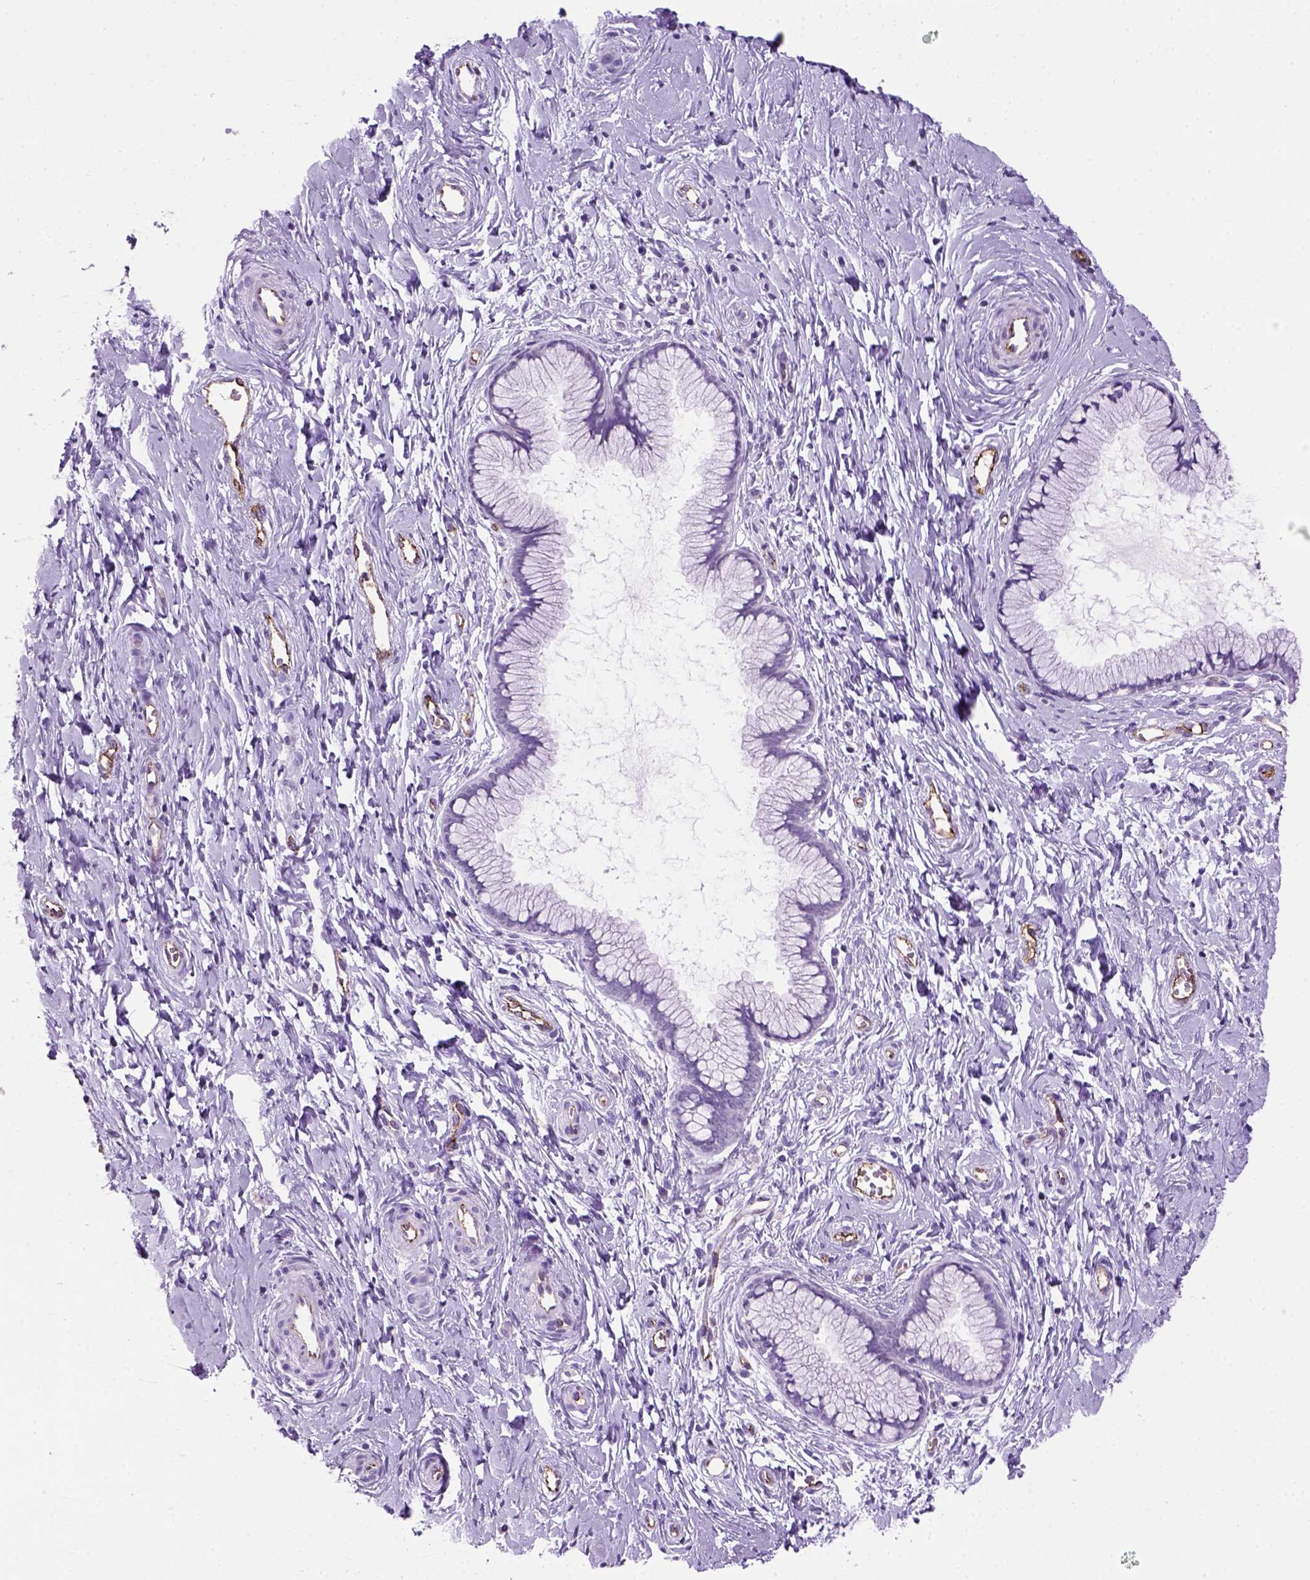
{"staining": {"intensity": "negative", "quantity": "none", "location": "none"}, "tissue": "cervix", "cell_type": "Glandular cells", "image_type": "normal", "snomed": [{"axis": "morphology", "description": "Normal tissue, NOS"}, {"axis": "topography", "description": "Cervix"}], "caption": "Micrograph shows no protein positivity in glandular cells of benign cervix.", "gene": "VWF", "patient": {"sex": "female", "age": 40}}